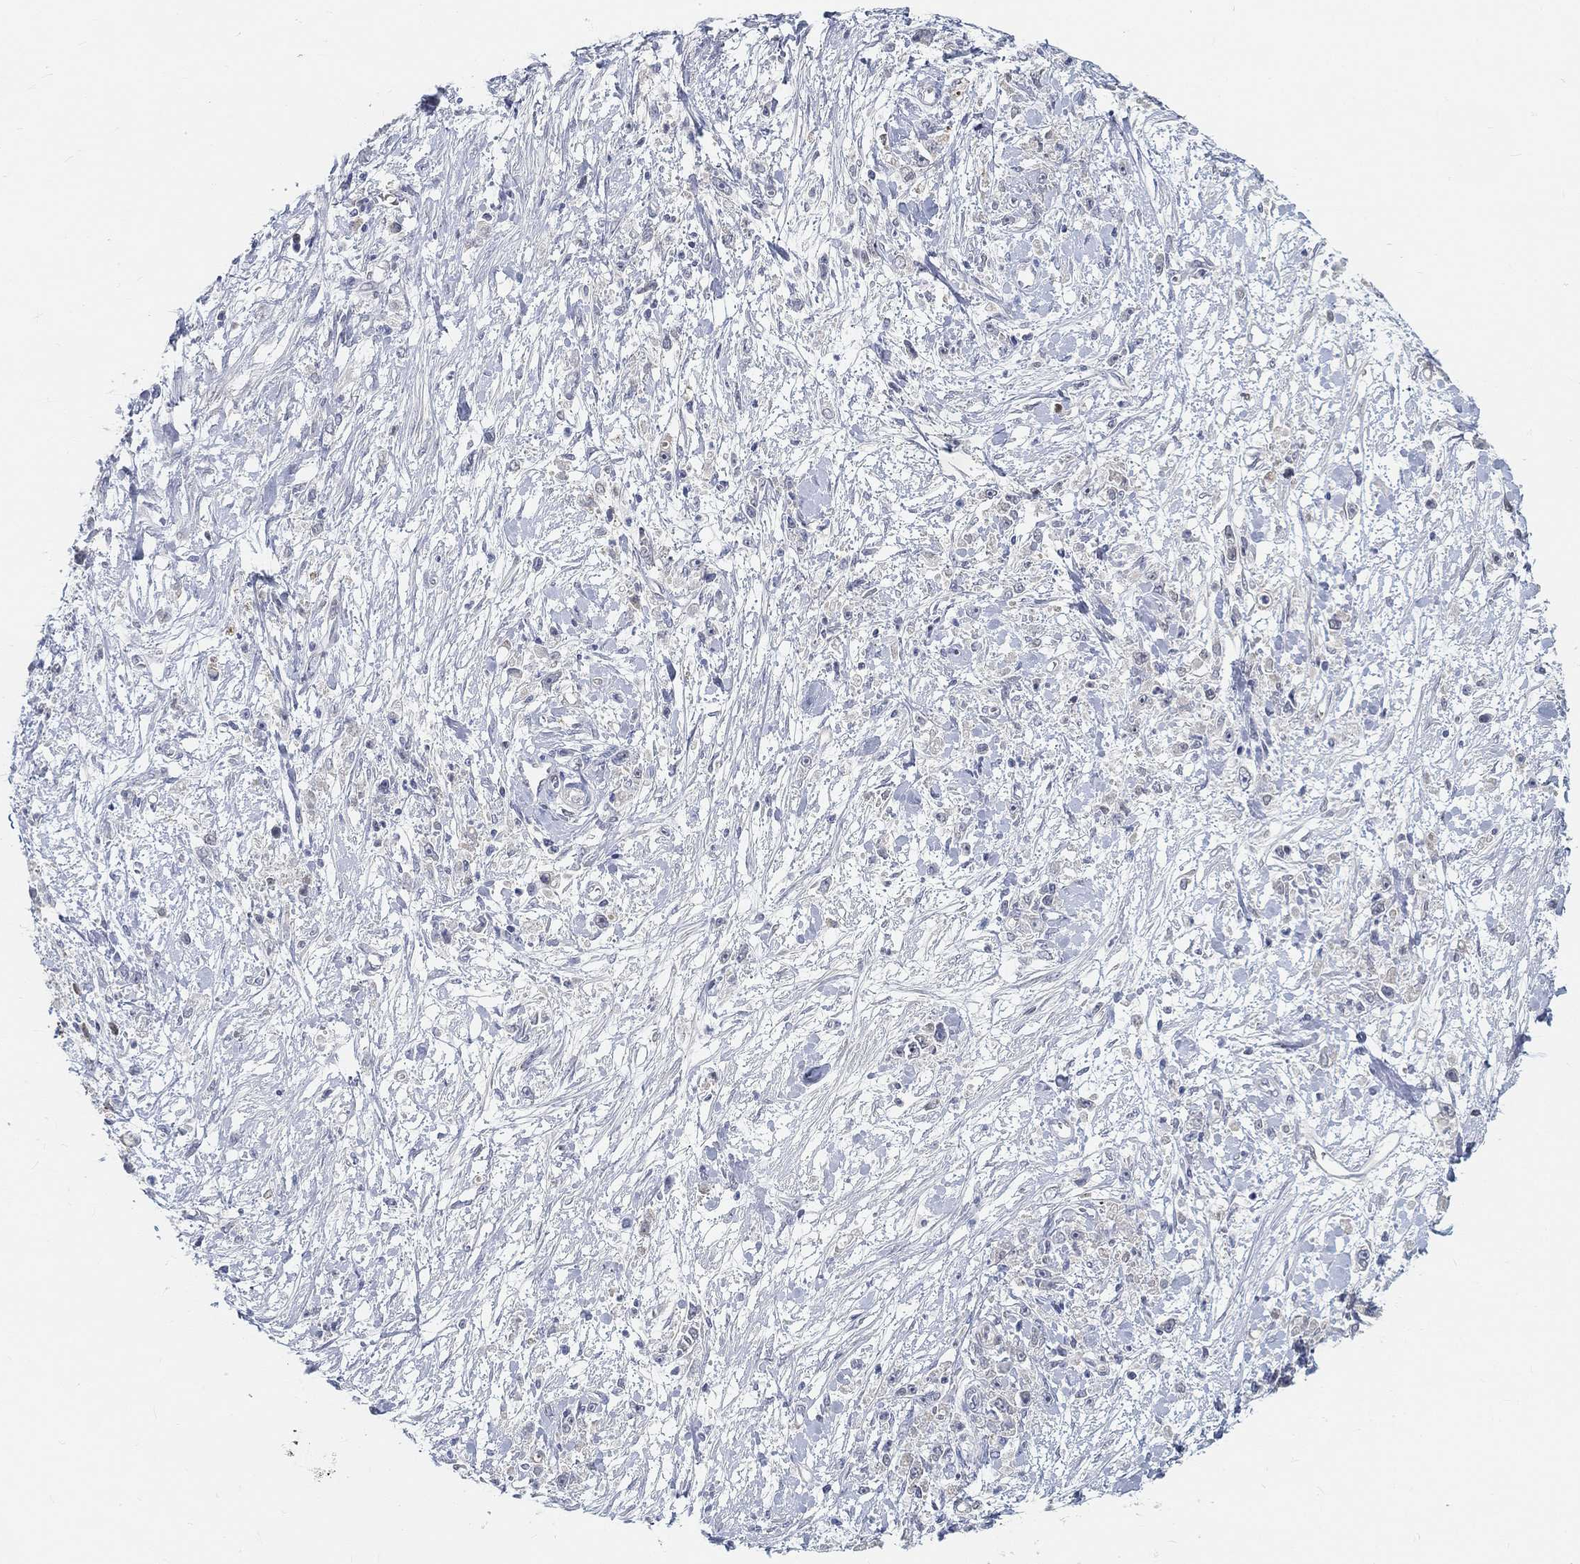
{"staining": {"intensity": "negative", "quantity": "none", "location": "none"}, "tissue": "stomach cancer", "cell_type": "Tumor cells", "image_type": "cancer", "snomed": [{"axis": "morphology", "description": "Adenocarcinoma, NOS"}, {"axis": "topography", "description": "Stomach"}], "caption": "IHC histopathology image of neoplastic tissue: human stomach cancer stained with DAB demonstrates no significant protein positivity in tumor cells.", "gene": "SNTG2", "patient": {"sex": "female", "age": 59}}